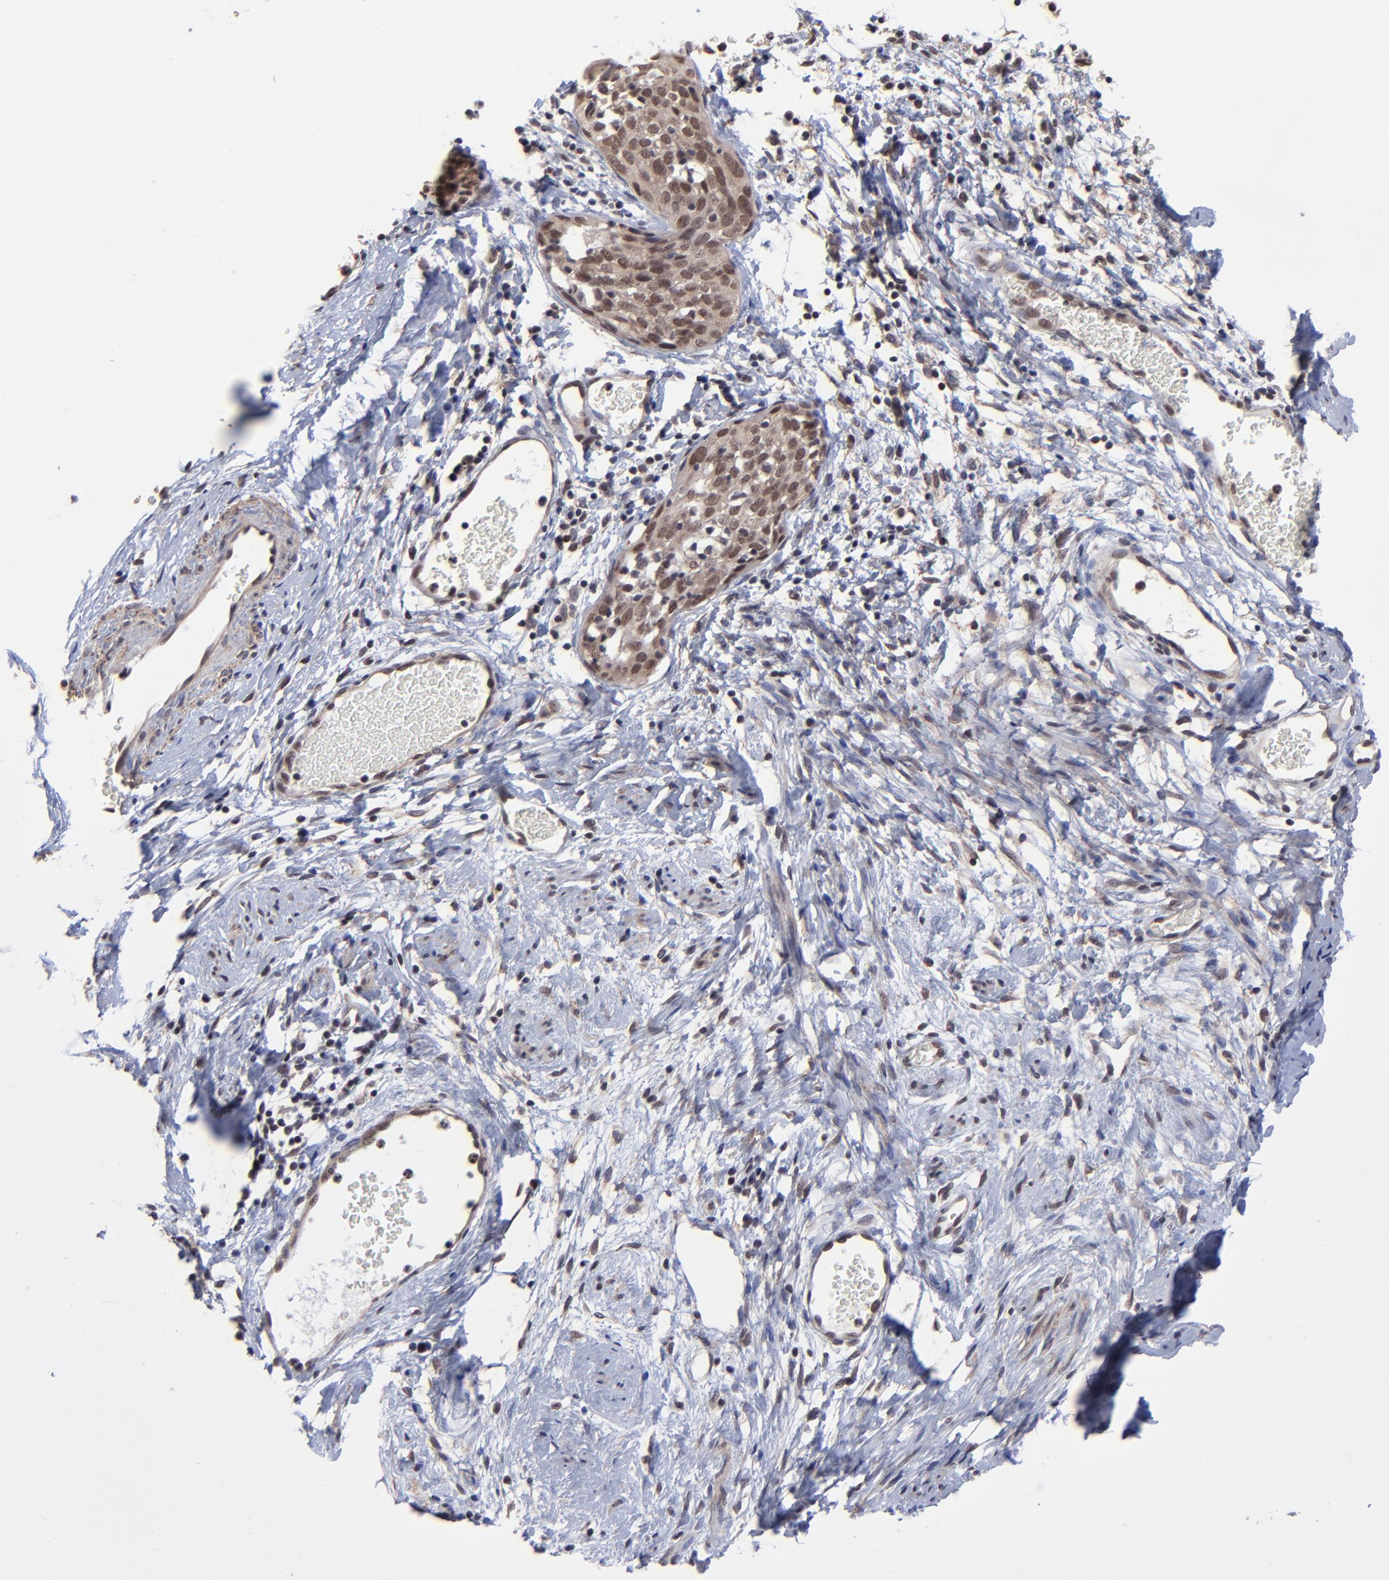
{"staining": {"intensity": "moderate", "quantity": "25%-75%", "location": "cytoplasmic/membranous,nuclear"}, "tissue": "cervical cancer", "cell_type": "Tumor cells", "image_type": "cancer", "snomed": [{"axis": "morphology", "description": "Normal tissue, NOS"}, {"axis": "morphology", "description": "Squamous cell carcinoma, NOS"}, {"axis": "topography", "description": "Cervix"}], "caption": "High-power microscopy captured an immunohistochemistry (IHC) photomicrograph of cervical squamous cell carcinoma, revealing moderate cytoplasmic/membranous and nuclear positivity in about 25%-75% of tumor cells.", "gene": "ZNF419", "patient": {"sex": "female", "age": 67}}